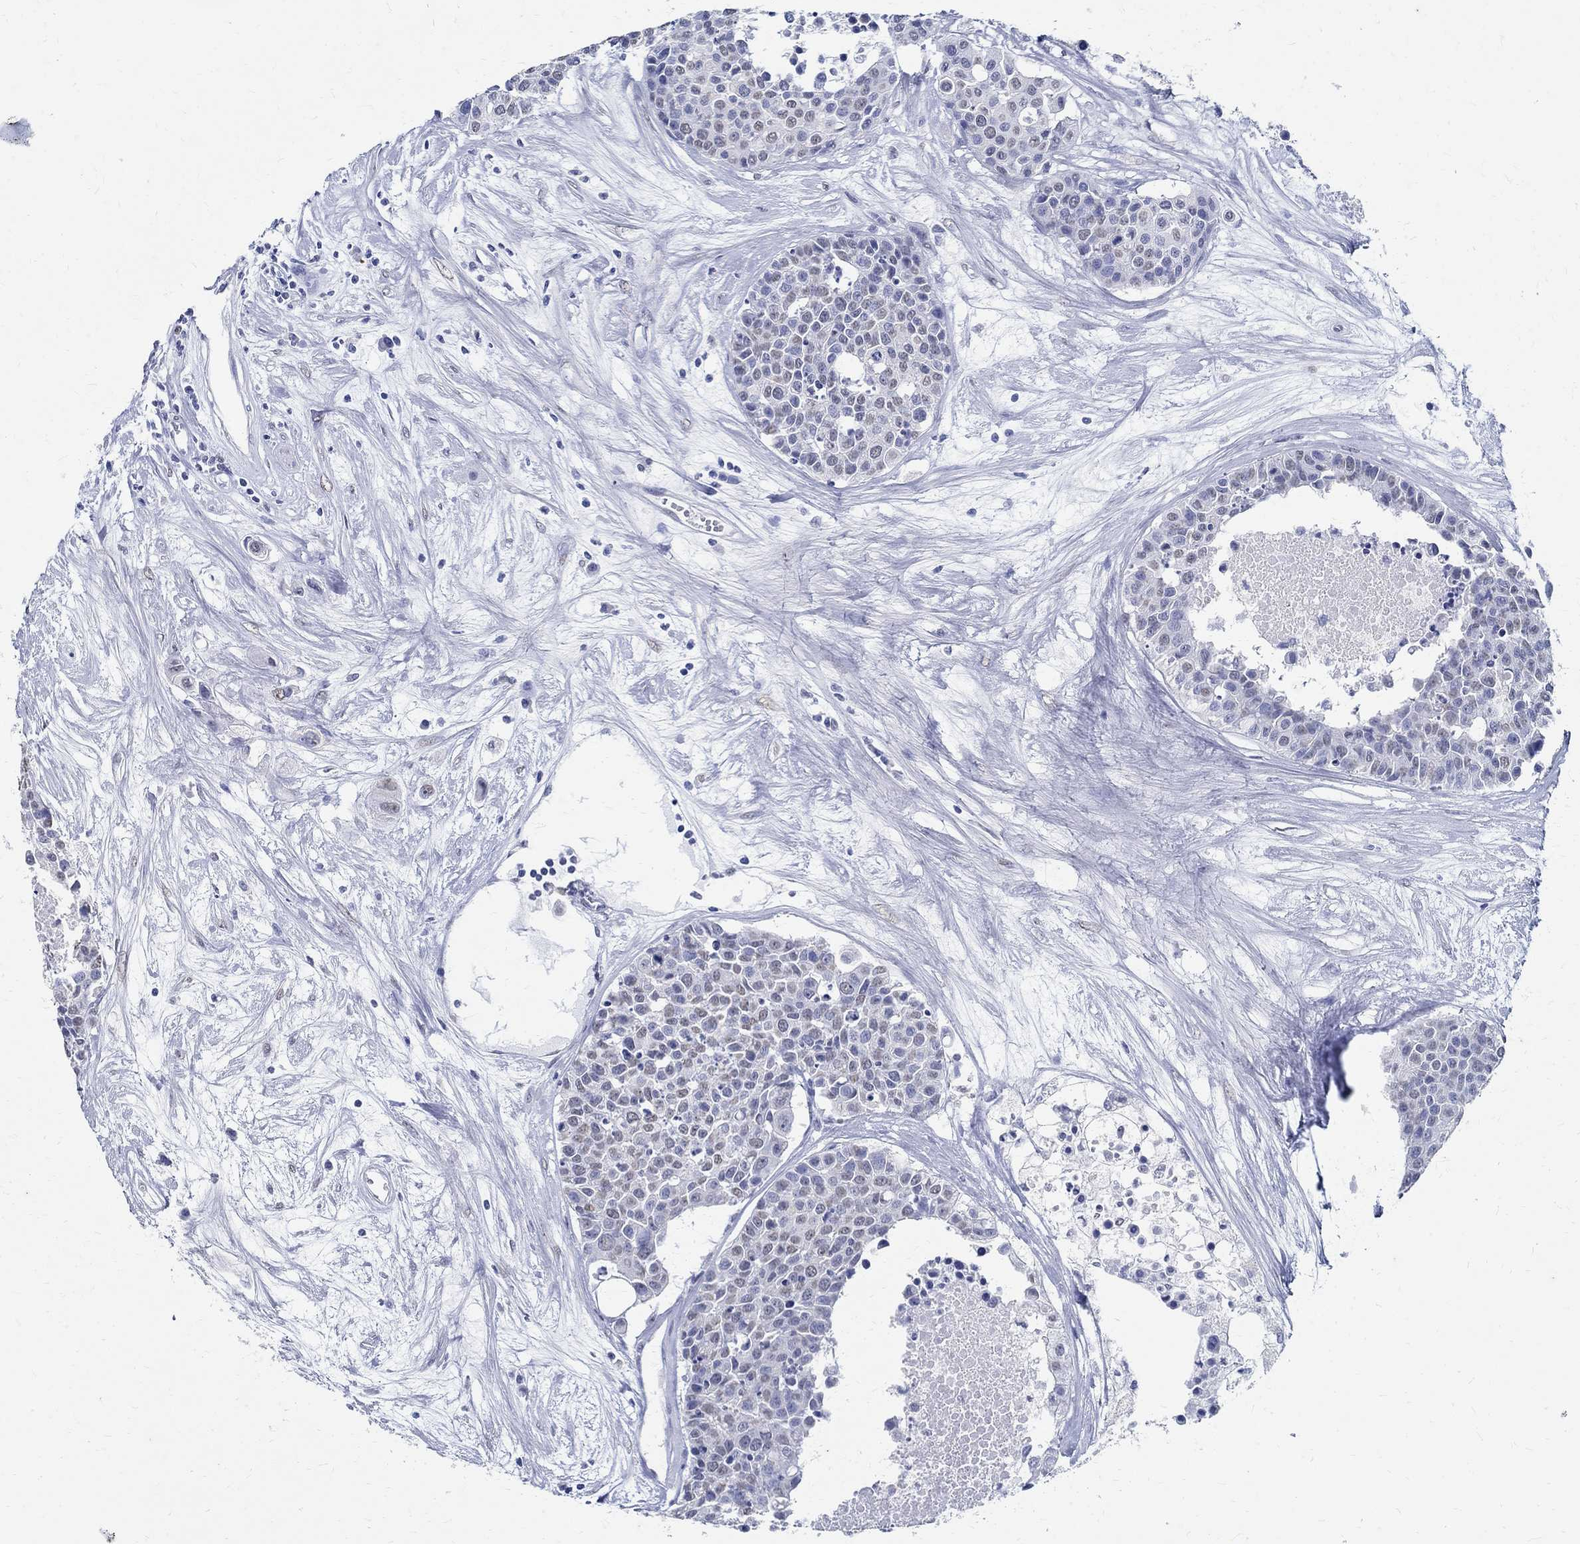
{"staining": {"intensity": "negative", "quantity": "none", "location": "none"}, "tissue": "carcinoid", "cell_type": "Tumor cells", "image_type": "cancer", "snomed": [{"axis": "morphology", "description": "Carcinoid, malignant, NOS"}, {"axis": "topography", "description": "Colon"}], "caption": "Human carcinoid stained for a protein using IHC demonstrates no staining in tumor cells.", "gene": "TSPAN16", "patient": {"sex": "male", "age": 81}}